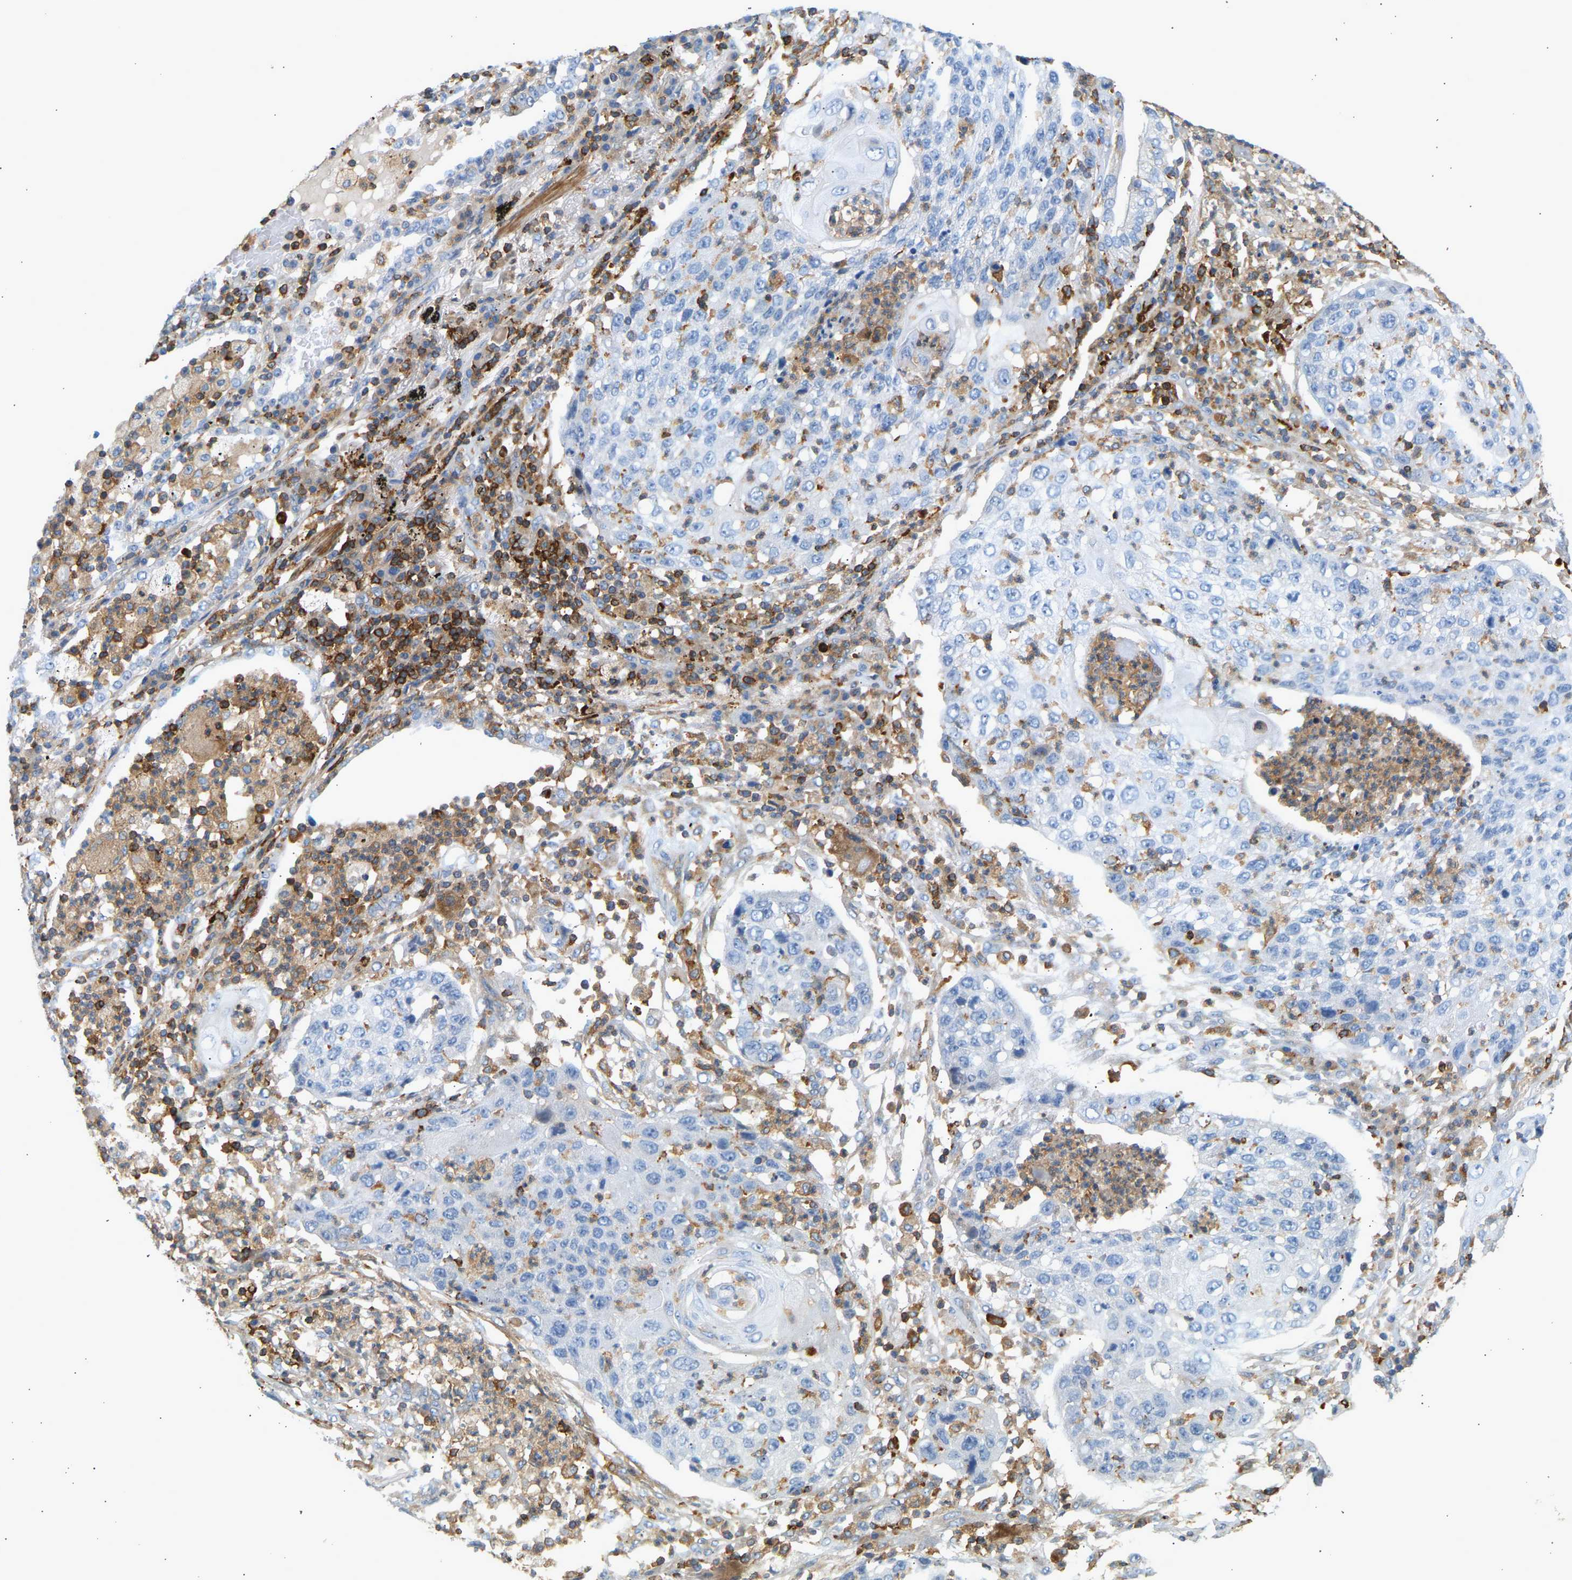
{"staining": {"intensity": "negative", "quantity": "none", "location": "none"}, "tissue": "lung cancer", "cell_type": "Tumor cells", "image_type": "cancer", "snomed": [{"axis": "morphology", "description": "Squamous cell carcinoma, NOS"}, {"axis": "topography", "description": "Lung"}], "caption": "This image is of squamous cell carcinoma (lung) stained with immunohistochemistry to label a protein in brown with the nuclei are counter-stained blue. There is no staining in tumor cells.", "gene": "FNBP1", "patient": {"sex": "female", "age": 63}}